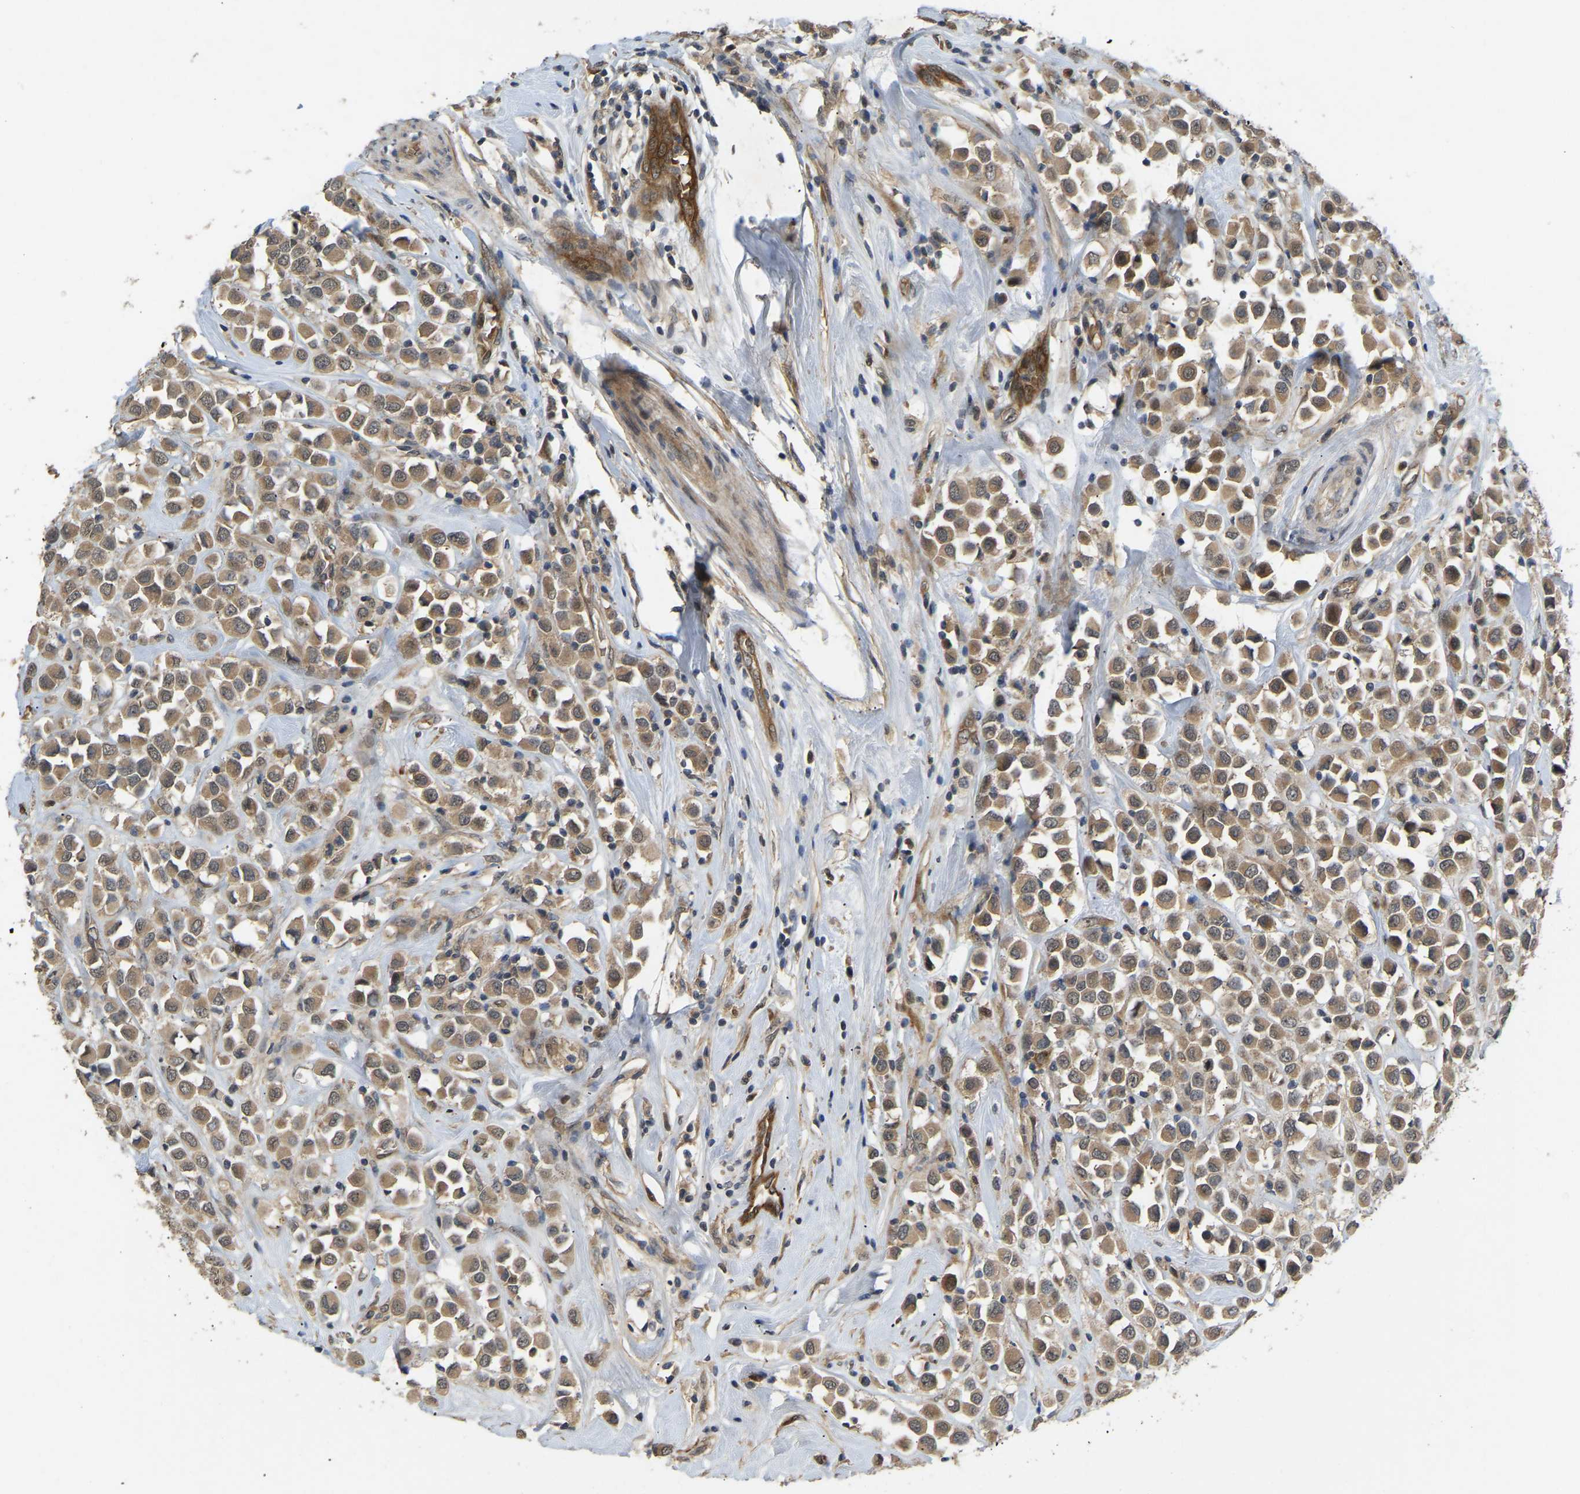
{"staining": {"intensity": "moderate", "quantity": ">75%", "location": "cytoplasmic/membranous"}, "tissue": "breast cancer", "cell_type": "Tumor cells", "image_type": "cancer", "snomed": [{"axis": "morphology", "description": "Duct carcinoma"}, {"axis": "topography", "description": "Breast"}], "caption": "Immunohistochemistry (DAB (3,3'-diaminobenzidine)) staining of breast cancer reveals moderate cytoplasmic/membranous protein staining in approximately >75% of tumor cells.", "gene": "LIMK2", "patient": {"sex": "female", "age": 61}}